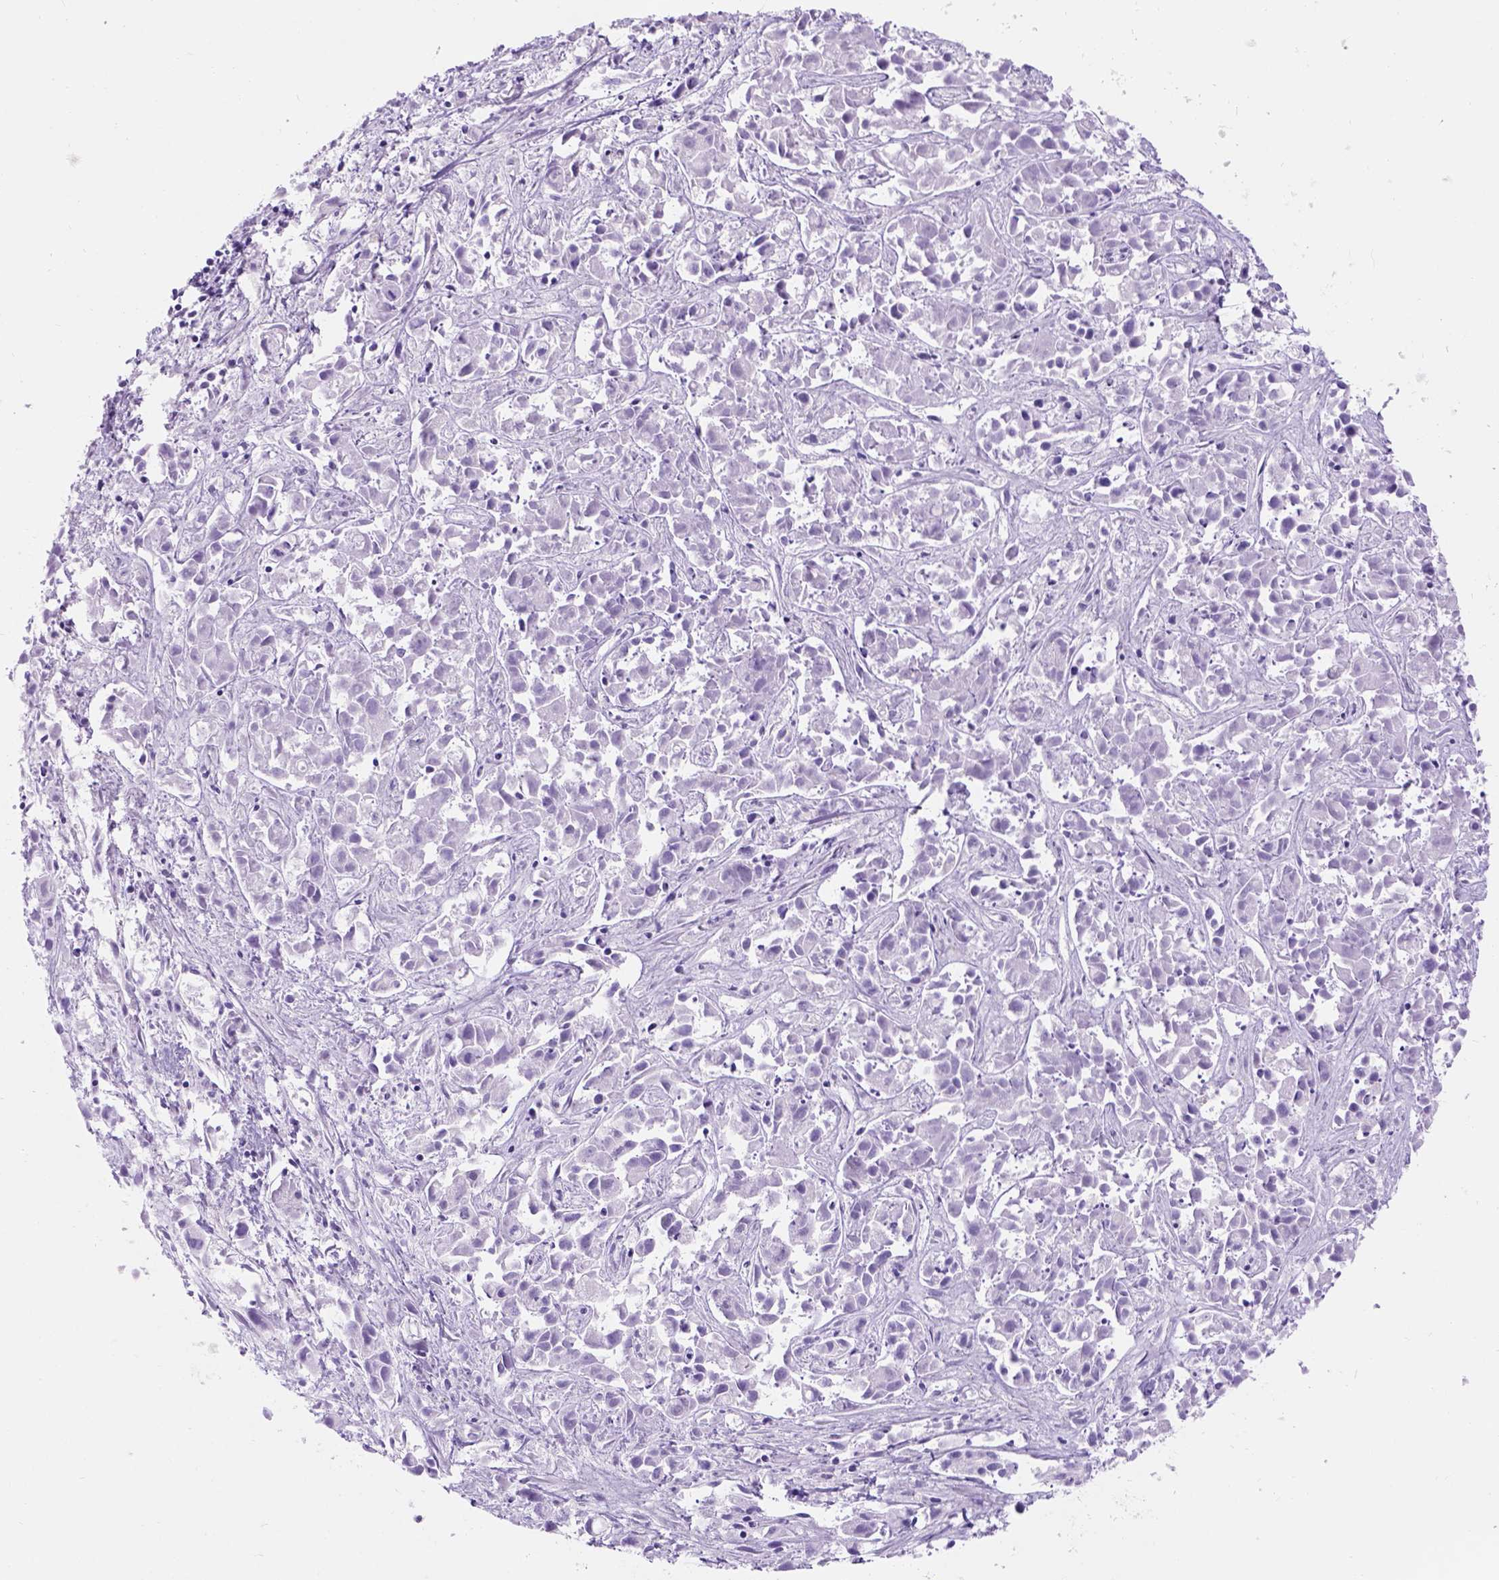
{"staining": {"intensity": "negative", "quantity": "none", "location": "none"}, "tissue": "liver cancer", "cell_type": "Tumor cells", "image_type": "cancer", "snomed": [{"axis": "morphology", "description": "Cholangiocarcinoma"}, {"axis": "topography", "description": "Liver"}], "caption": "This histopathology image is of liver cholangiocarcinoma stained with immunohistochemistry to label a protein in brown with the nuclei are counter-stained blue. There is no staining in tumor cells.", "gene": "C7orf57", "patient": {"sex": "female", "age": 81}}